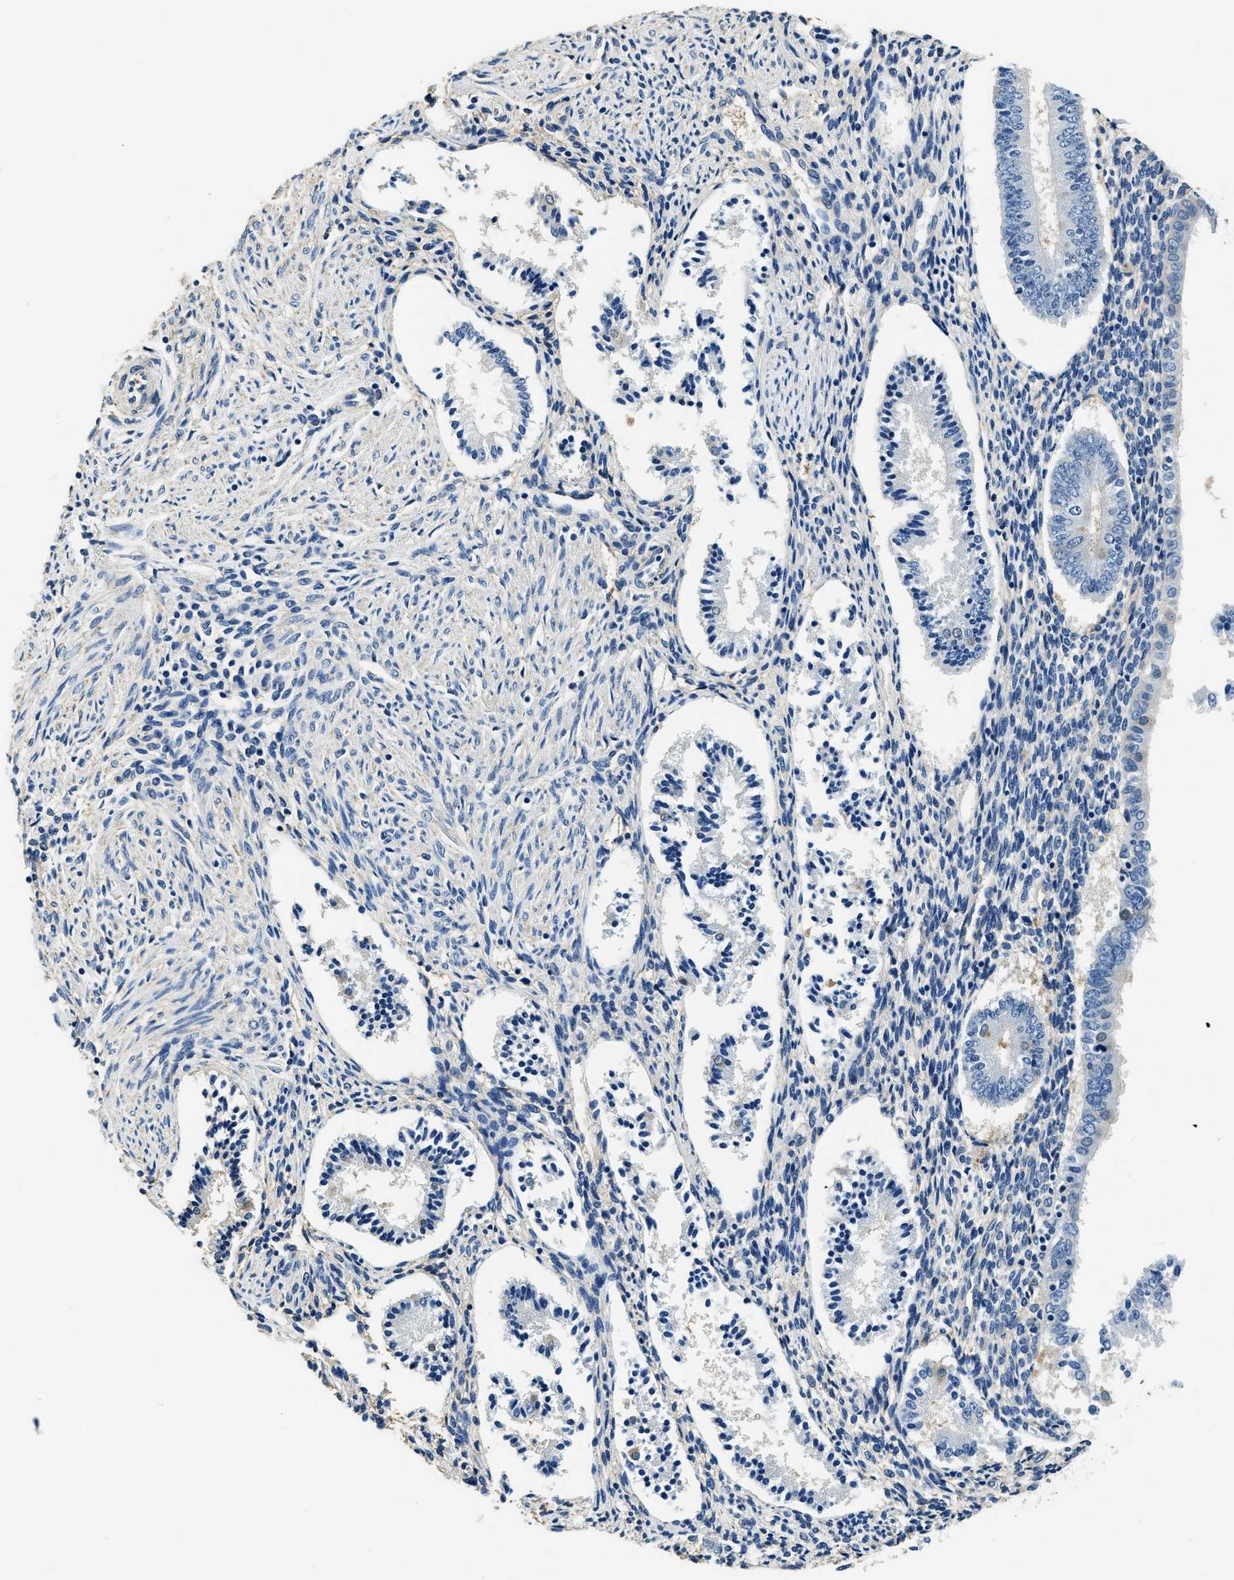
{"staining": {"intensity": "weak", "quantity": "25%-75%", "location": "cytoplasmic/membranous"}, "tissue": "endometrium", "cell_type": "Cells in endometrial stroma", "image_type": "normal", "snomed": [{"axis": "morphology", "description": "Normal tissue, NOS"}, {"axis": "topography", "description": "Endometrium"}], "caption": "Normal endometrium shows weak cytoplasmic/membranous positivity in approximately 25%-75% of cells in endometrial stroma, visualized by immunohistochemistry. (Stains: DAB in brown, nuclei in blue, Microscopy: brightfield microscopy at high magnification).", "gene": "TWF1", "patient": {"sex": "female", "age": 42}}